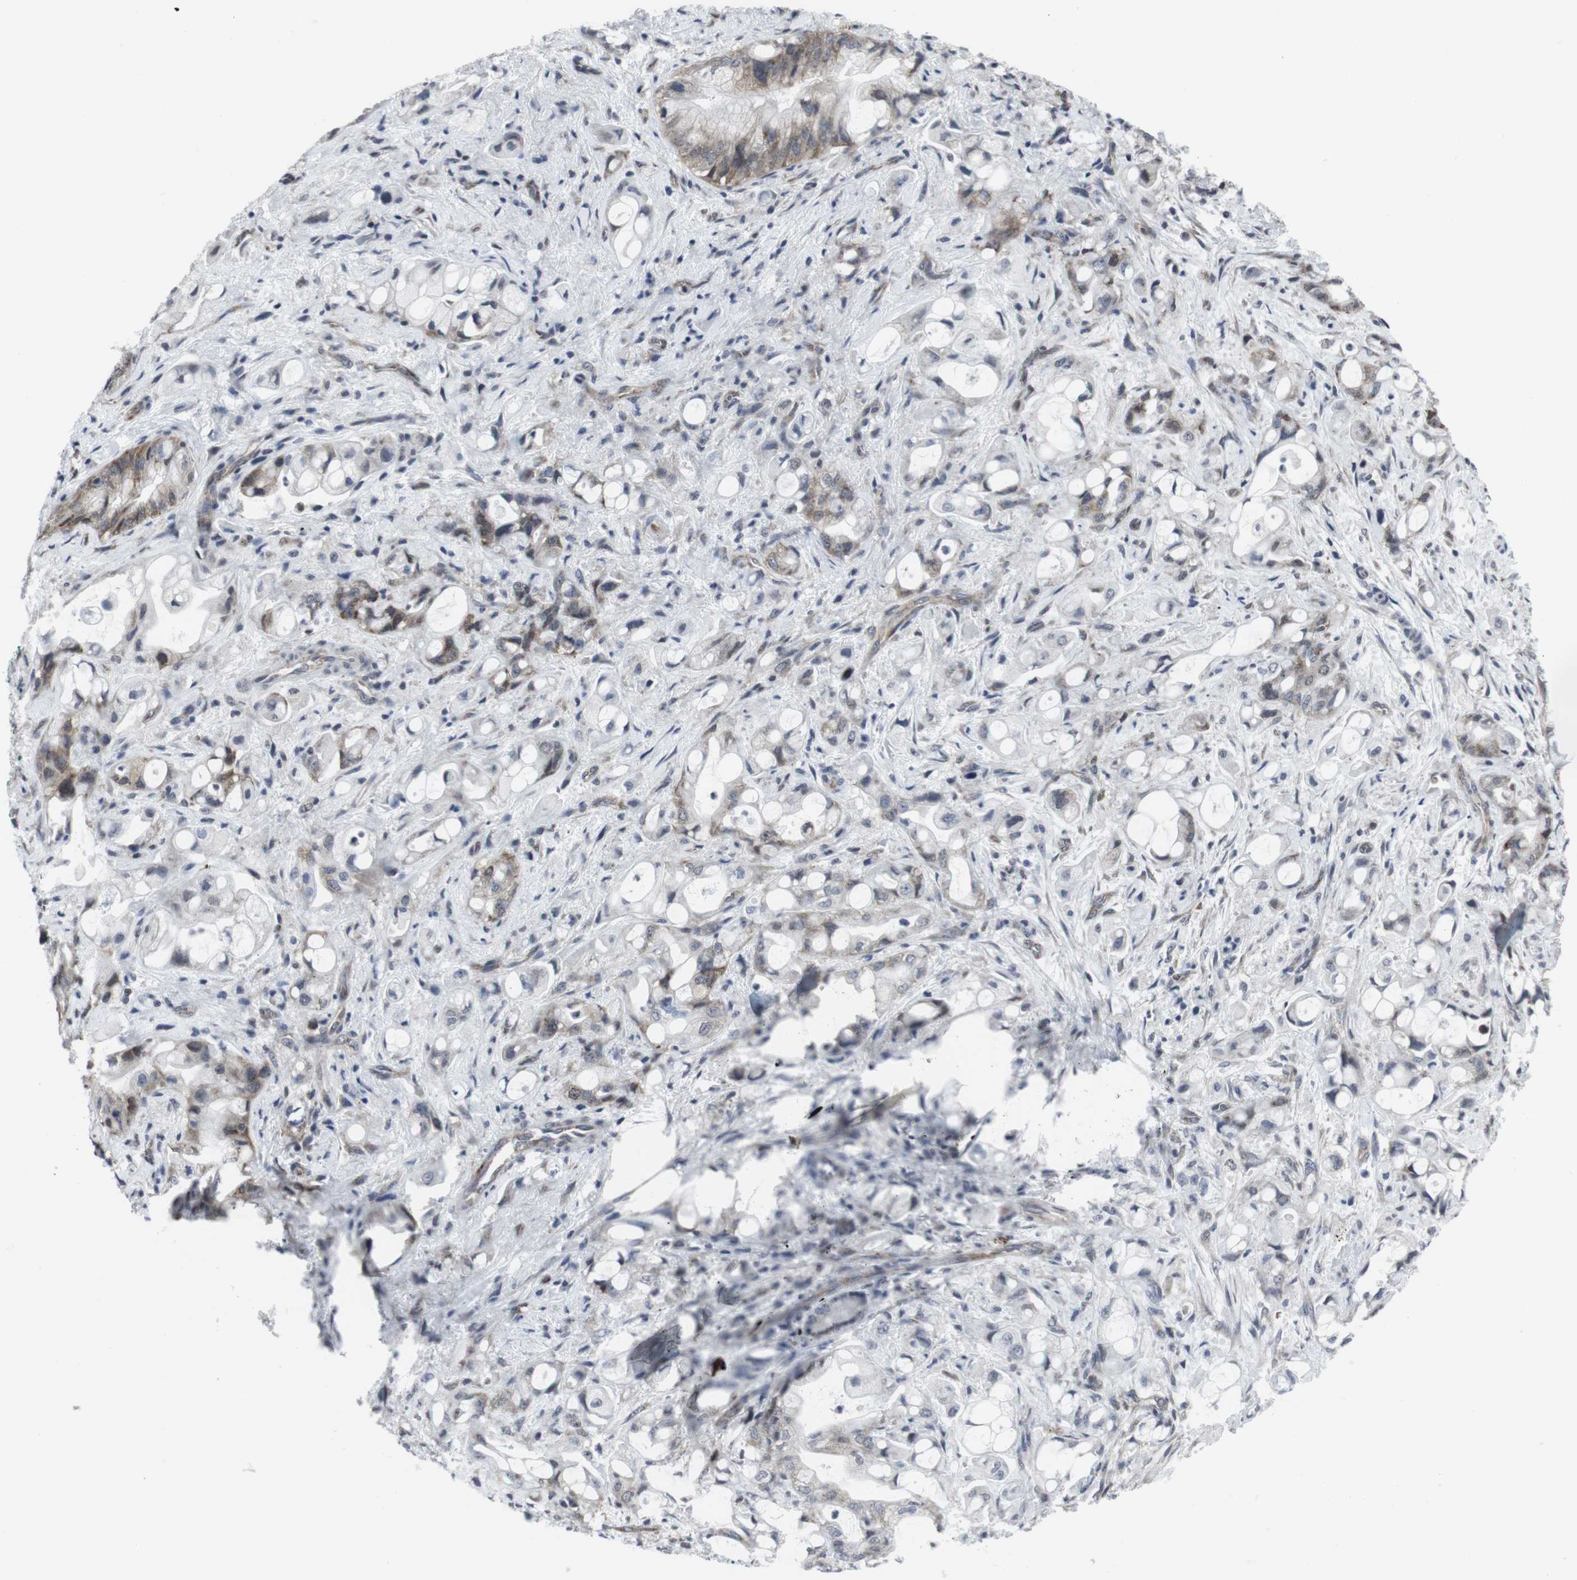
{"staining": {"intensity": "moderate", "quantity": "25%-75%", "location": "cytoplasmic/membranous,nuclear"}, "tissue": "pancreatic cancer", "cell_type": "Tumor cells", "image_type": "cancer", "snomed": [{"axis": "morphology", "description": "Adenocarcinoma, NOS"}, {"axis": "topography", "description": "Pancreas"}], "caption": "Protein analysis of pancreatic adenocarcinoma tissue reveals moderate cytoplasmic/membranous and nuclear staining in about 25%-75% of tumor cells. (brown staining indicates protein expression, while blue staining denotes nuclei).", "gene": "GEMIN2", "patient": {"sex": "male", "age": 79}}